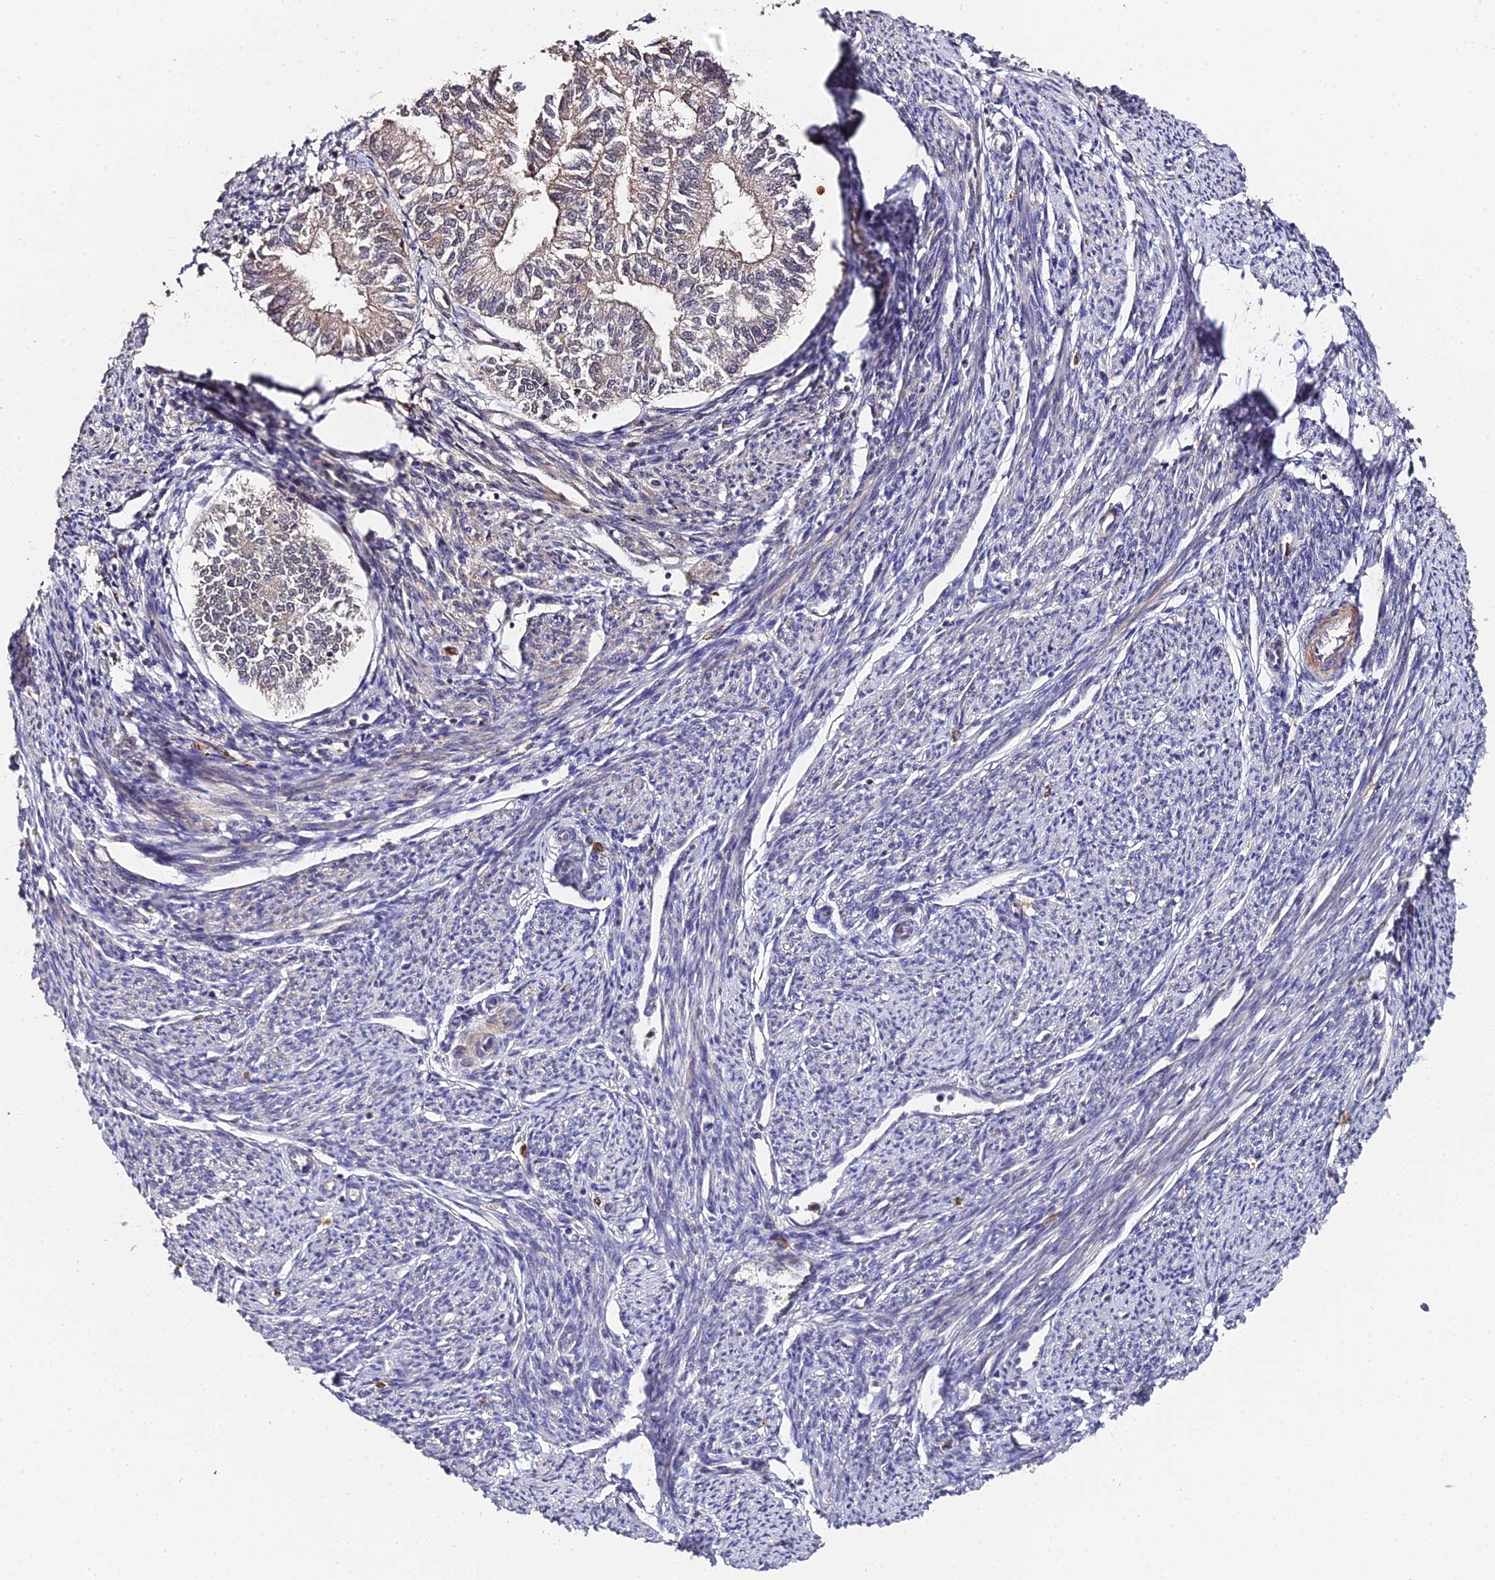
{"staining": {"intensity": "moderate", "quantity": "25%-75%", "location": "cytoplasmic/membranous"}, "tissue": "smooth muscle", "cell_type": "Smooth muscle cells", "image_type": "normal", "snomed": [{"axis": "morphology", "description": "Normal tissue, NOS"}, {"axis": "topography", "description": "Smooth muscle"}, {"axis": "topography", "description": "Uterus"}], "caption": "Immunohistochemistry of unremarkable human smooth muscle shows medium levels of moderate cytoplasmic/membranous expression in about 25%-75% of smooth muscle cells.", "gene": "LSM5", "patient": {"sex": "female", "age": 59}}